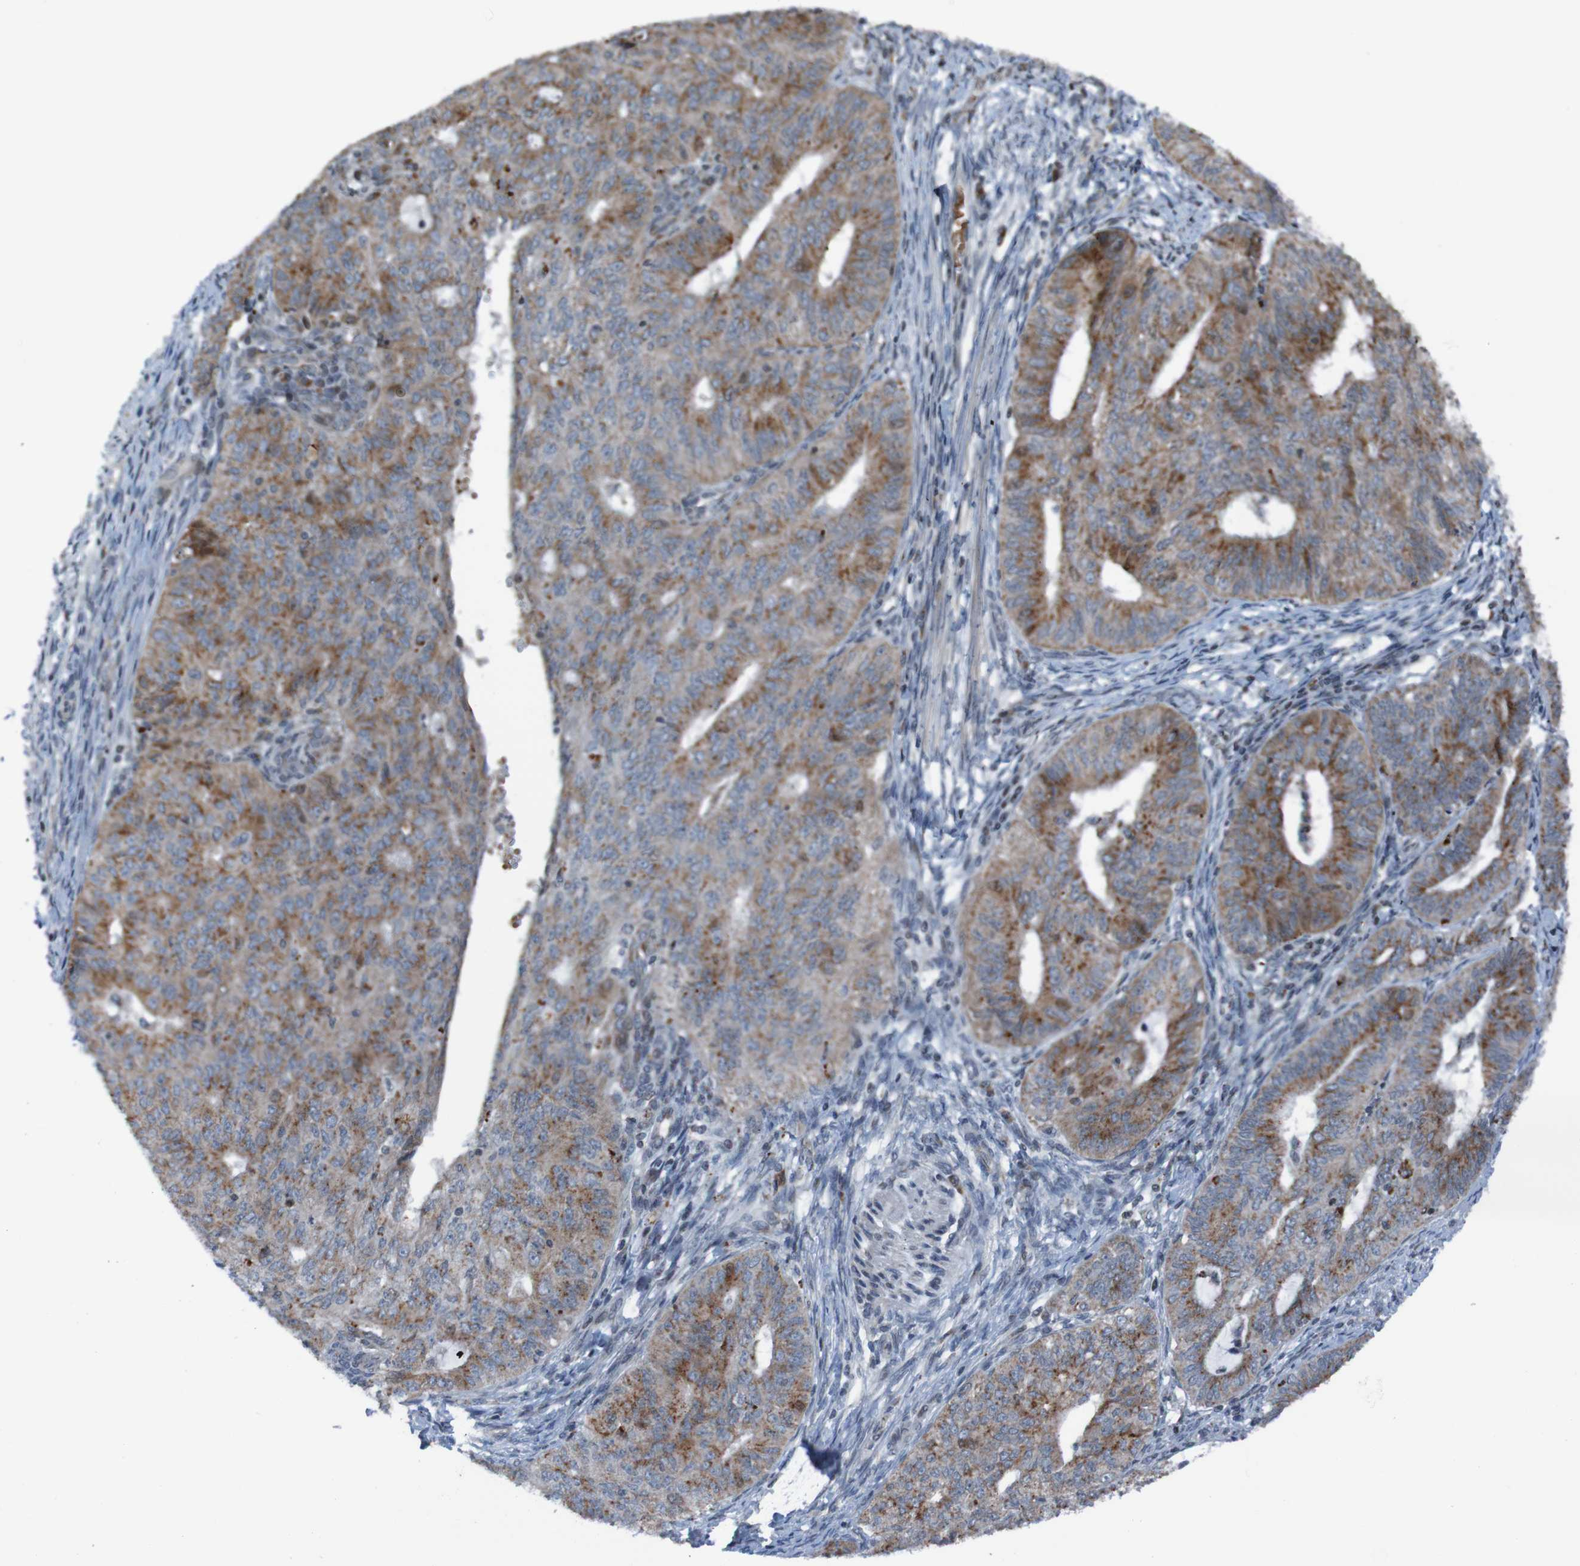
{"staining": {"intensity": "moderate", "quantity": ">75%", "location": "cytoplasmic/membranous"}, "tissue": "endometrial cancer", "cell_type": "Tumor cells", "image_type": "cancer", "snomed": [{"axis": "morphology", "description": "Adenocarcinoma, NOS"}, {"axis": "topography", "description": "Endometrium"}], "caption": "A brown stain labels moderate cytoplasmic/membranous staining of a protein in human endometrial cancer tumor cells.", "gene": "UNG", "patient": {"sex": "female", "age": 32}}